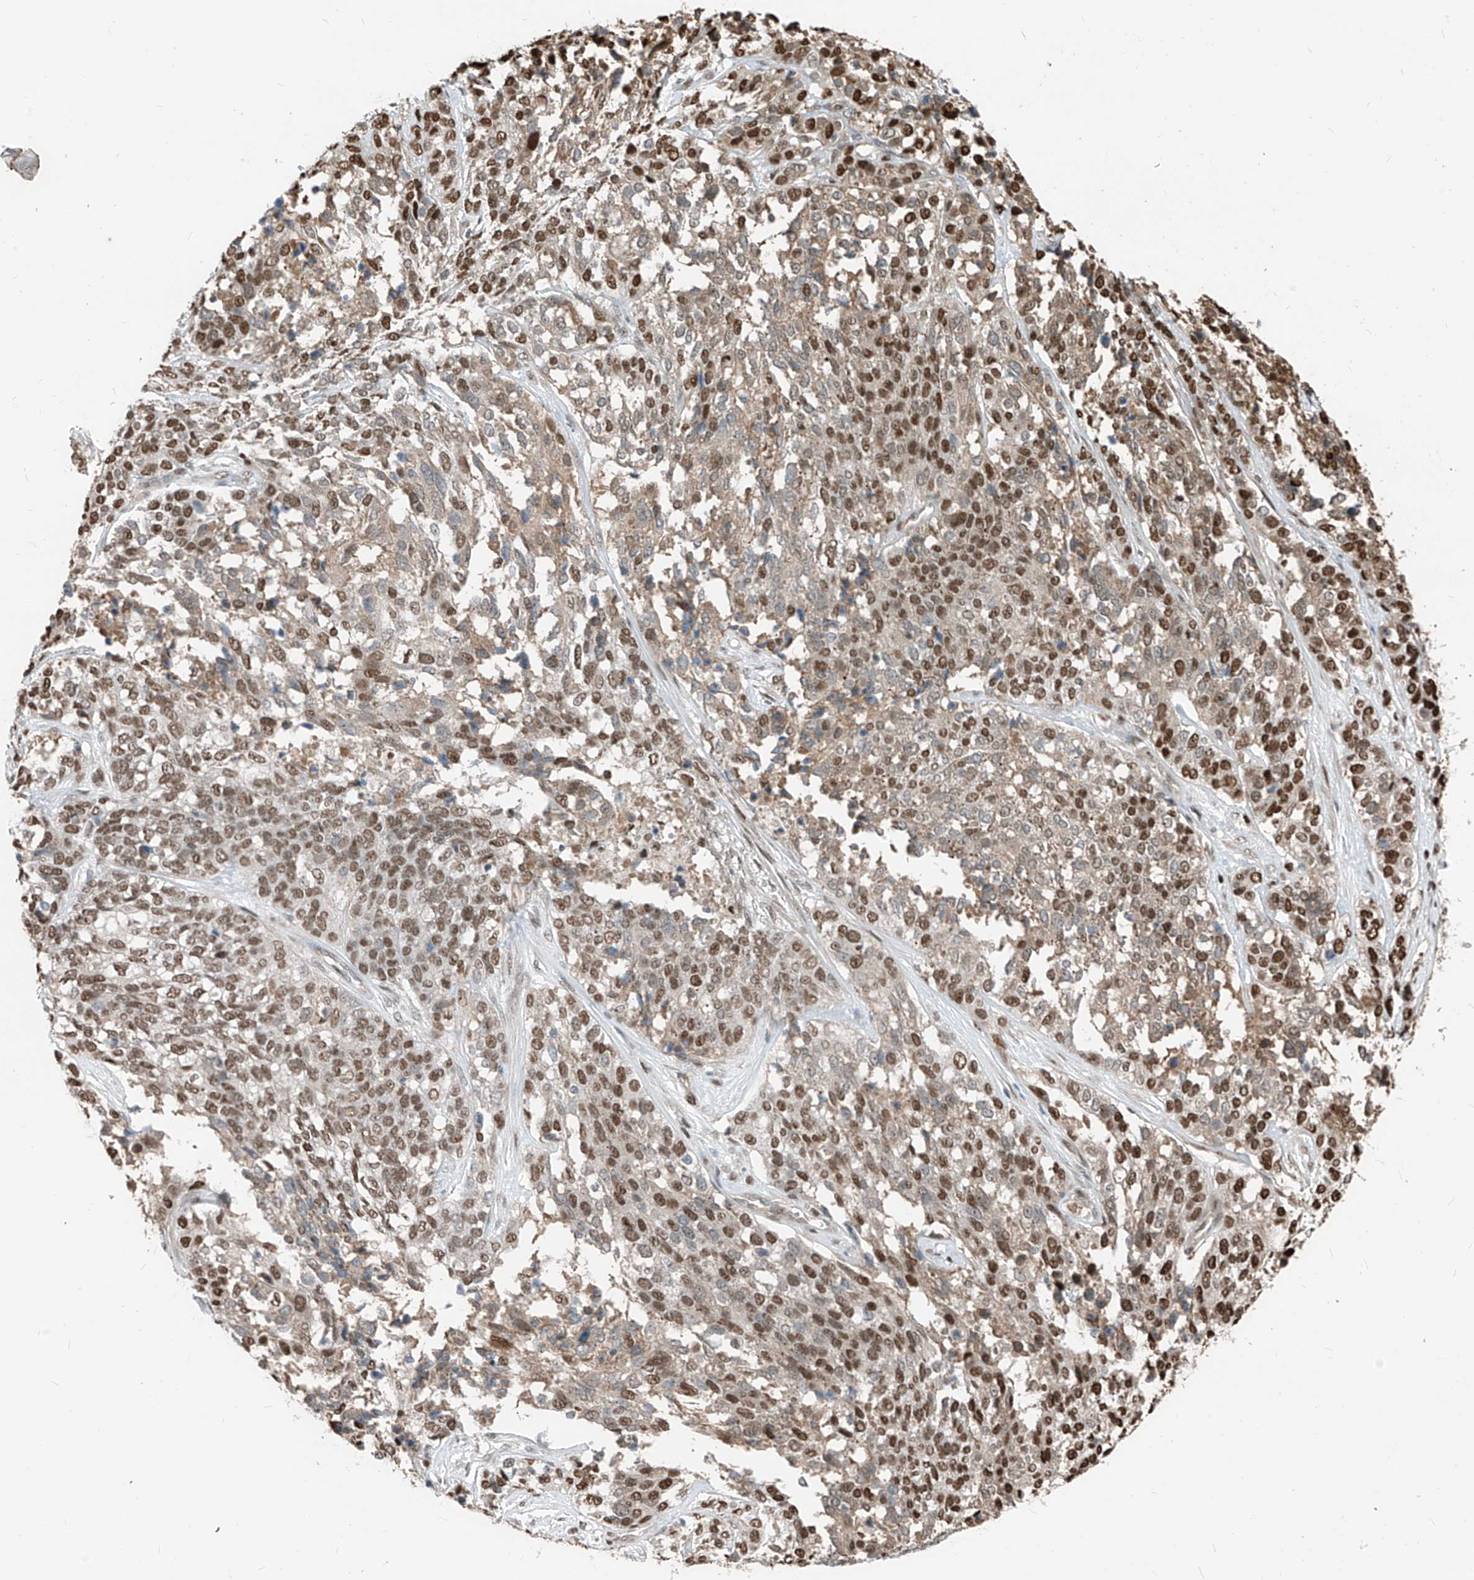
{"staining": {"intensity": "moderate", "quantity": ">75%", "location": "nuclear"}, "tissue": "ovarian cancer", "cell_type": "Tumor cells", "image_type": "cancer", "snomed": [{"axis": "morphology", "description": "Cystadenocarcinoma, serous, NOS"}, {"axis": "topography", "description": "Ovary"}], "caption": "A brown stain highlights moderate nuclear positivity of a protein in serous cystadenocarcinoma (ovarian) tumor cells. The protein is shown in brown color, while the nuclei are stained blue.", "gene": "RBP7", "patient": {"sex": "female", "age": 44}}